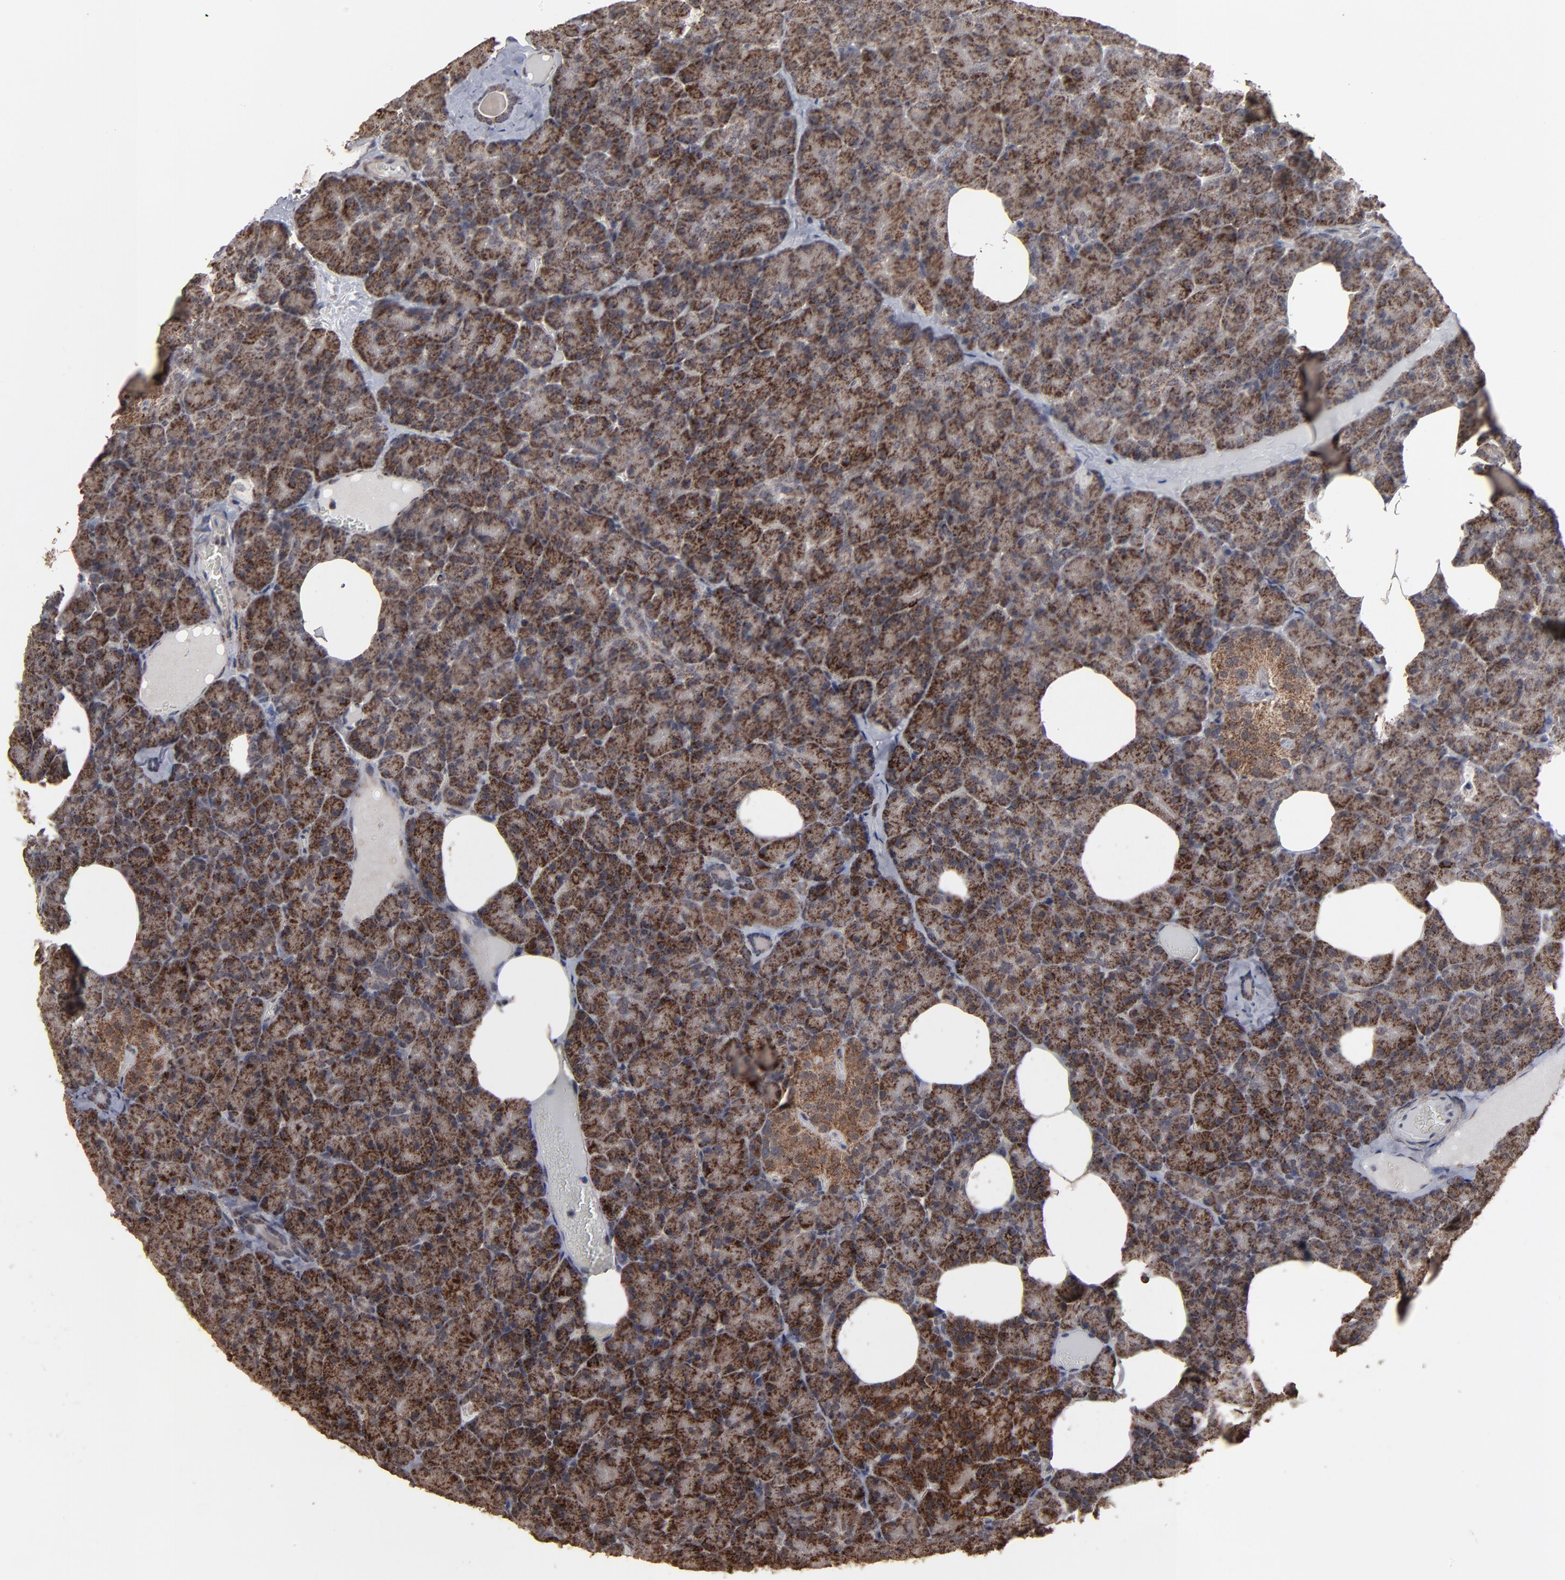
{"staining": {"intensity": "strong", "quantity": ">75%", "location": "cytoplasmic/membranous"}, "tissue": "pancreas", "cell_type": "Exocrine glandular cells", "image_type": "normal", "snomed": [{"axis": "morphology", "description": "Normal tissue, NOS"}, {"axis": "topography", "description": "Pancreas"}], "caption": "An IHC histopathology image of benign tissue is shown. Protein staining in brown highlights strong cytoplasmic/membranous positivity in pancreas within exocrine glandular cells.", "gene": "BNIP3", "patient": {"sex": "female", "age": 35}}